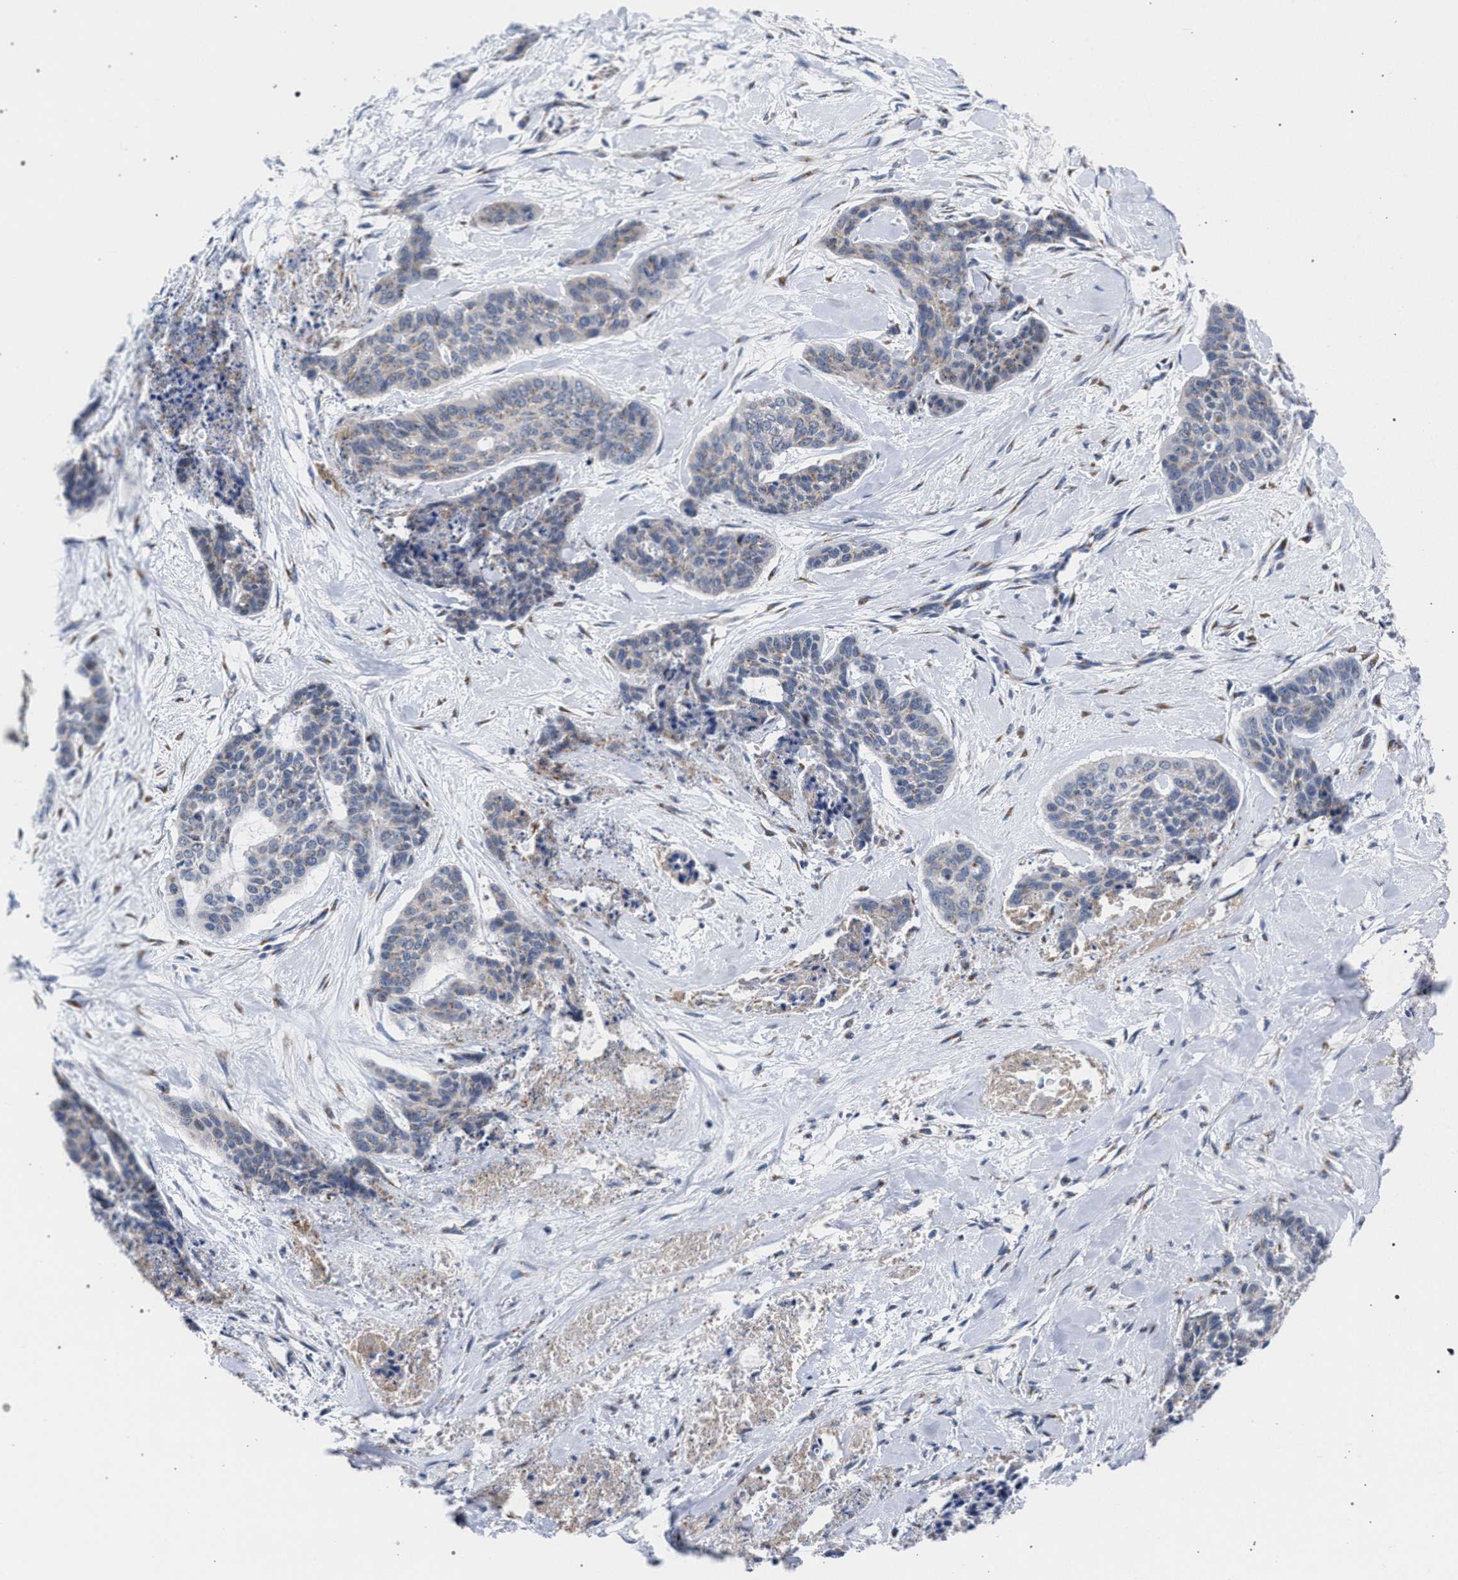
{"staining": {"intensity": "negative", "quantity": "none", "location": "none"}, "tissue": "skin cancer", "cell_type": "Tumor cells", "image_type": "cancer", "snomed": [{"axis": "morphology", "description": "Basal cell carcinoma"}, {"axis": "topography", "description": "Skin"}], "caption": "Immunohistochemical staining of human basal cell carcinoma (skin) reveals no significant expression in tumor cells.", "gene": "GOLGA2", "patient": {"sex": "female", "age": 64}}